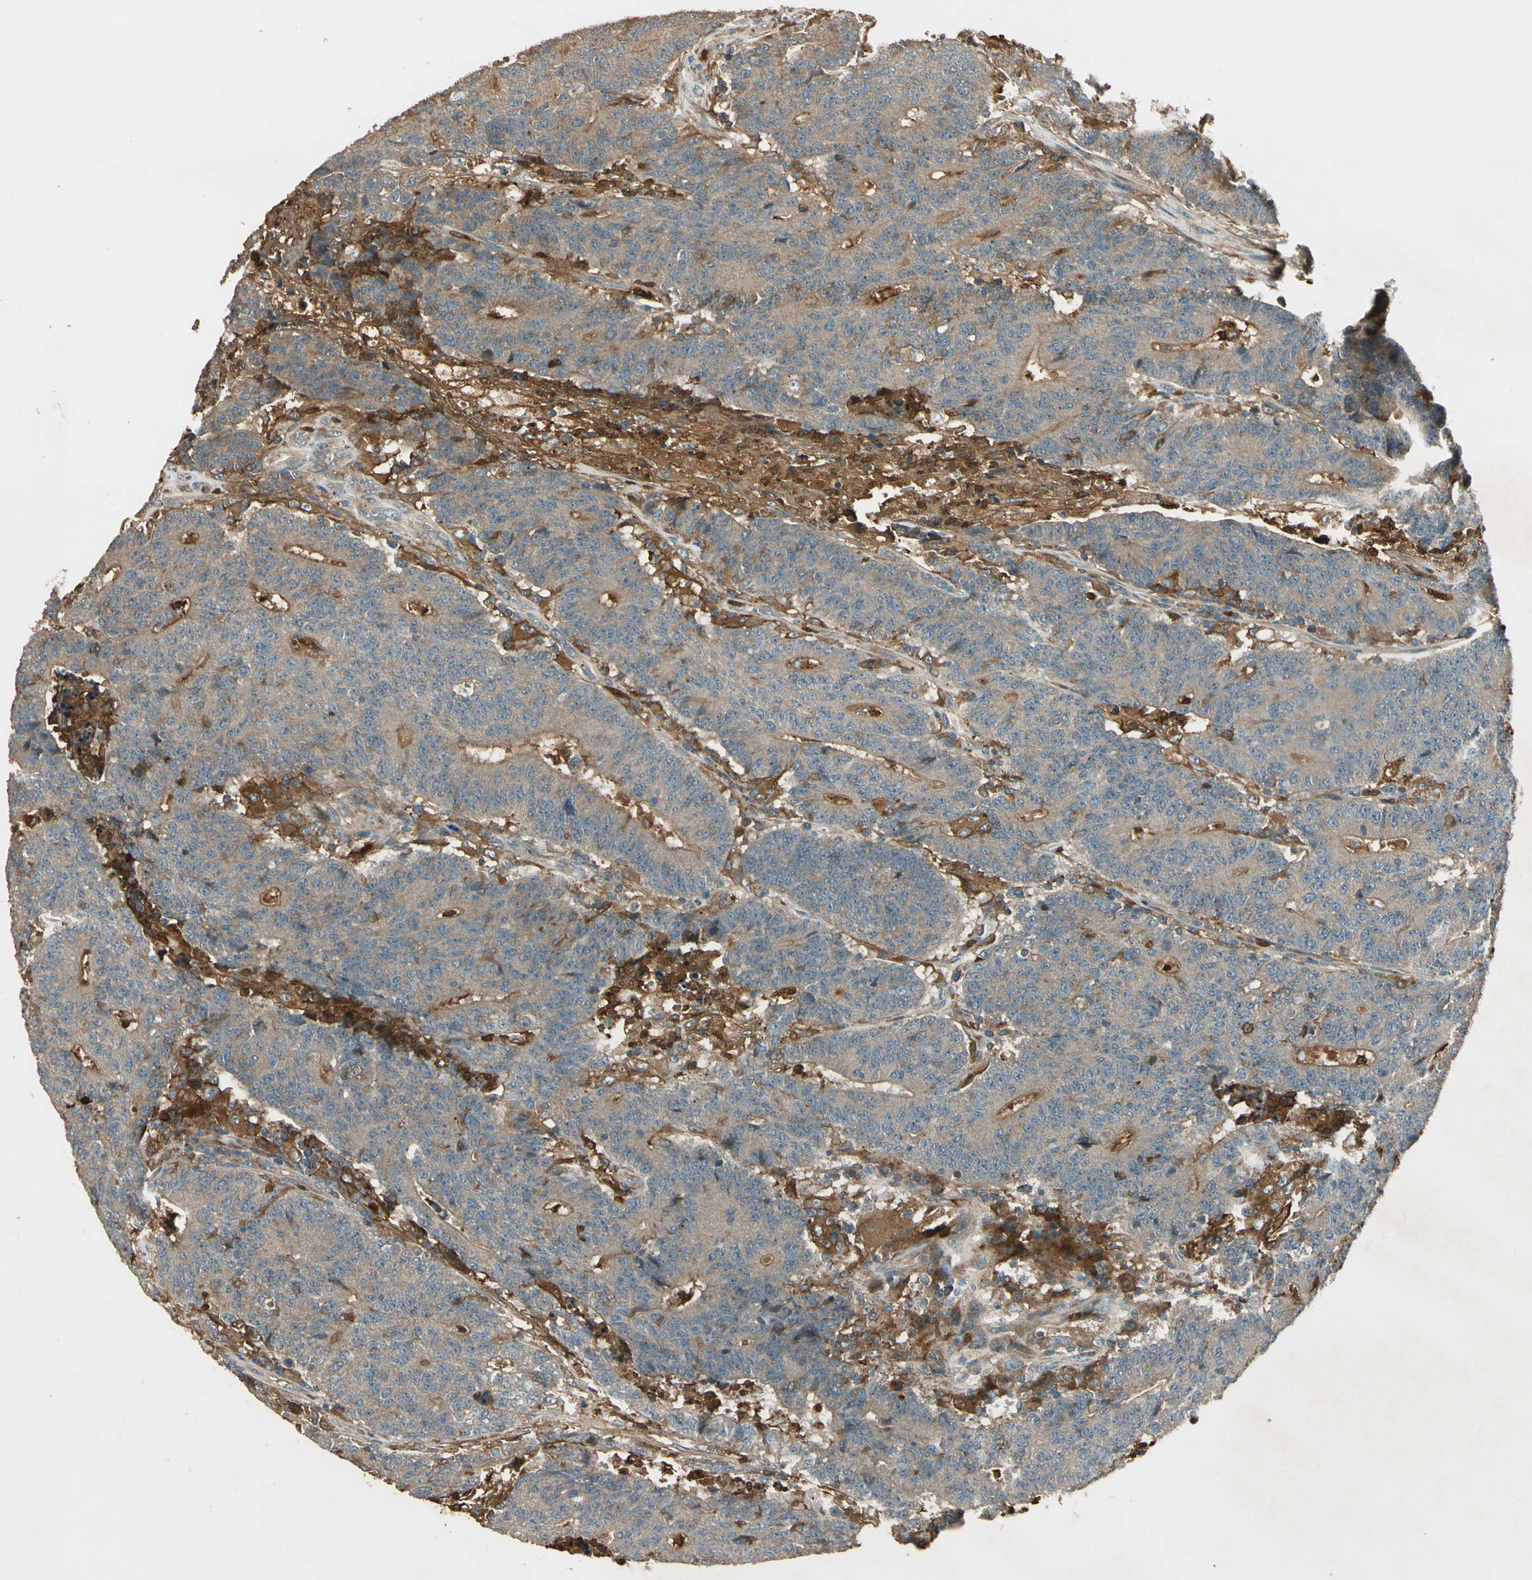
{"staining": {"intensity": "weak", "quantity": ">75%", "location": "cytoplasmic/membranous"}, "tissue": "colorectal cancer", "cell_type": "Tumor cells", "image_type": "cancer", "snomed": [{"axis": "morphology", "description": "Normal tissue, NOS"}, {"axis": "morphology", "description": "Adenocarcinoma, NOS"}, {"axis": "topography", "description": "Colon"}], "caption": "IHC photomicrograph of neoplastic tissue: colorectal cancer (adenocarcinoma) stained using immunohistochemistry reveals low levels of weak protein expression localized specifically in the cytoplasmic/membranous of tumor cells, appearing as a cytoplasmic/membranous brown color.", "gene": "STX11", "patient": {"sex": "female", "age": 75}}